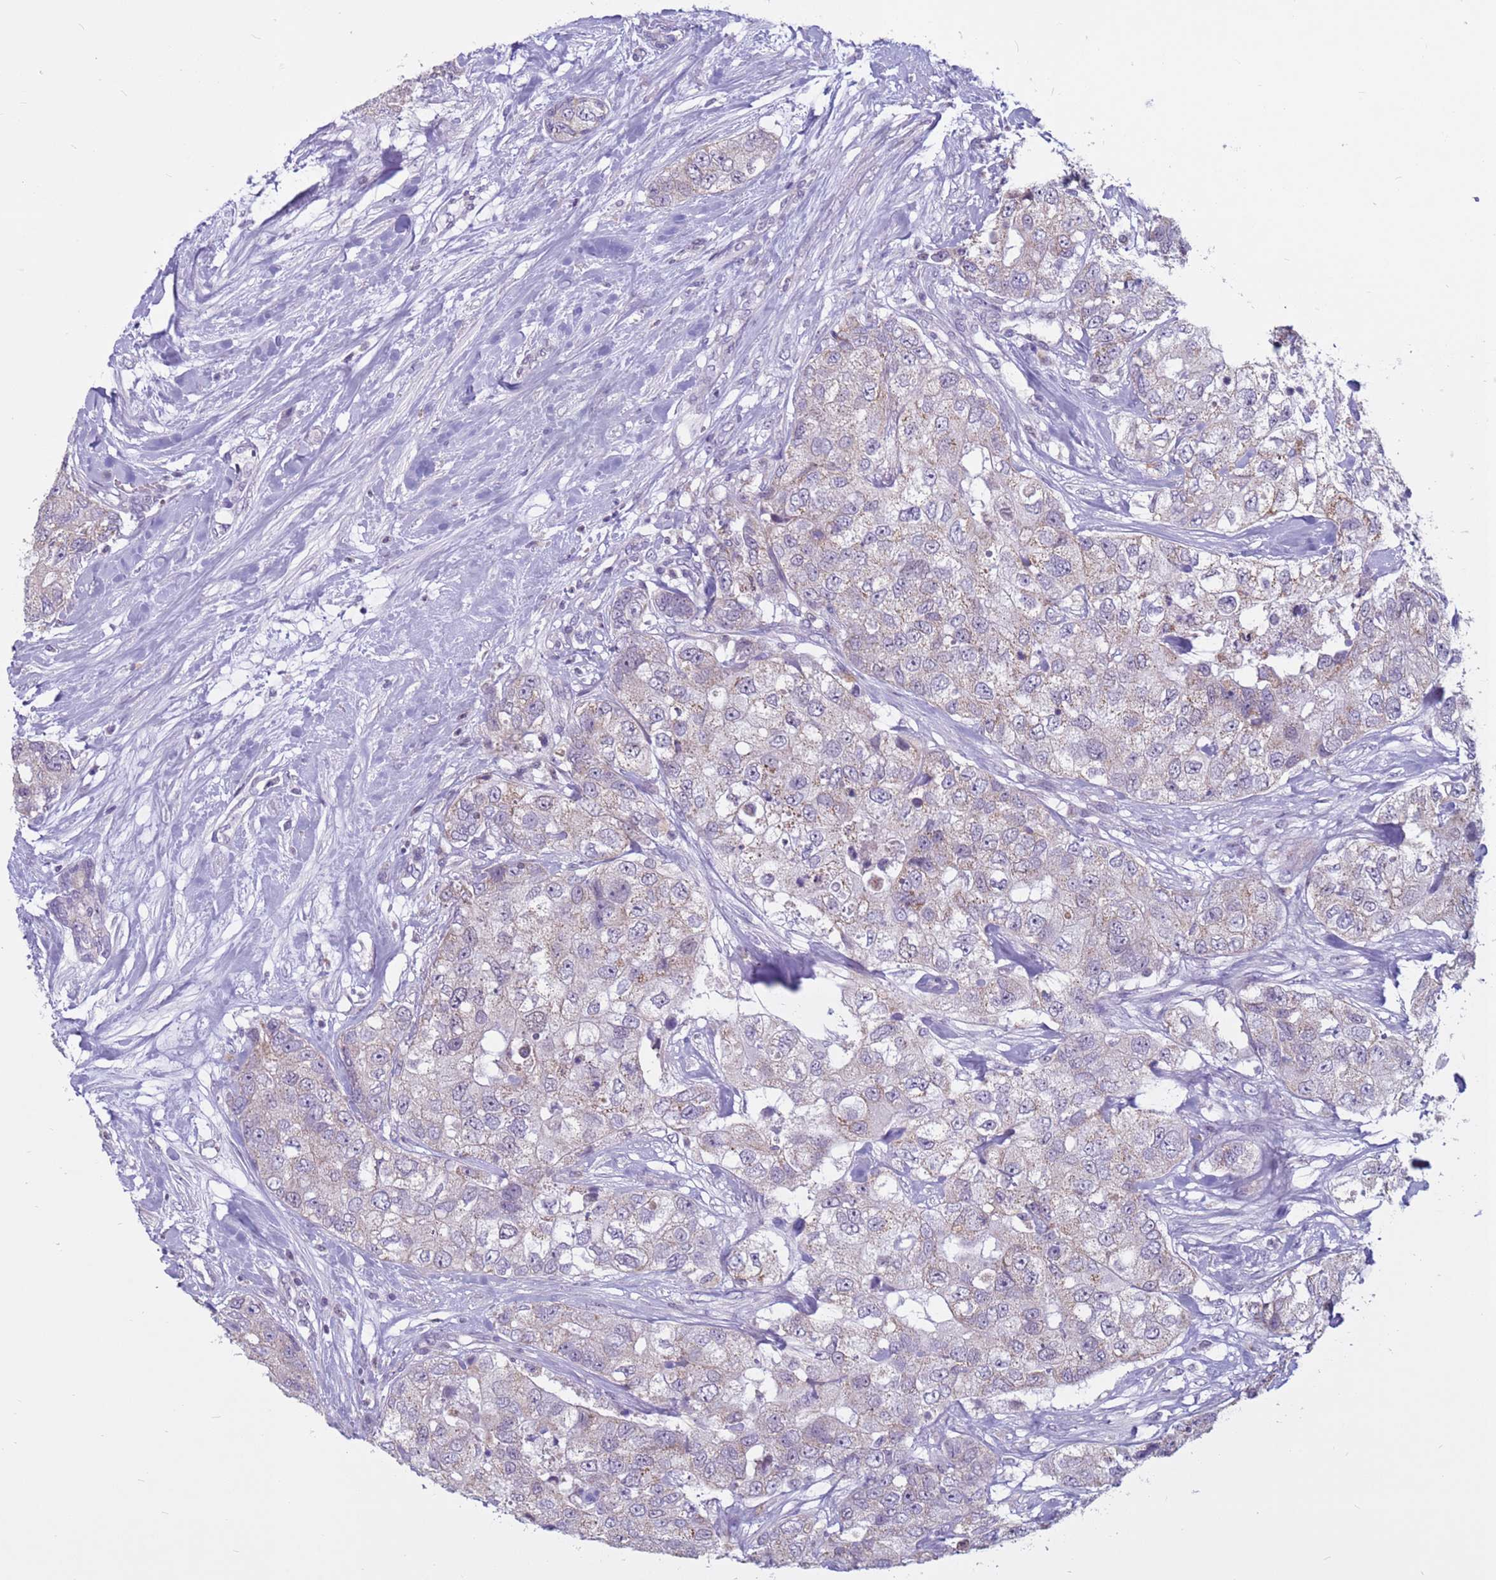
{"staining": {"intensity": "weak", "quantity": "<25%", "location": "cytoplasmic/membranous"}, "tissue": "breast cancer", "cell_type": "Tumor cells", "image_type": "cancer", "snomed": [{"axis": "morphology", "description": "Duct carcinoma"}, {"axis": "topography", "description": "Breast"}], "caption": "Protein analysis of invasive ductal carcinoma (breast) demonstrates no significant positivity in tumor cells.", "gene": "CDK2AP2", "patient": {"sex": "female", "age": 62}}